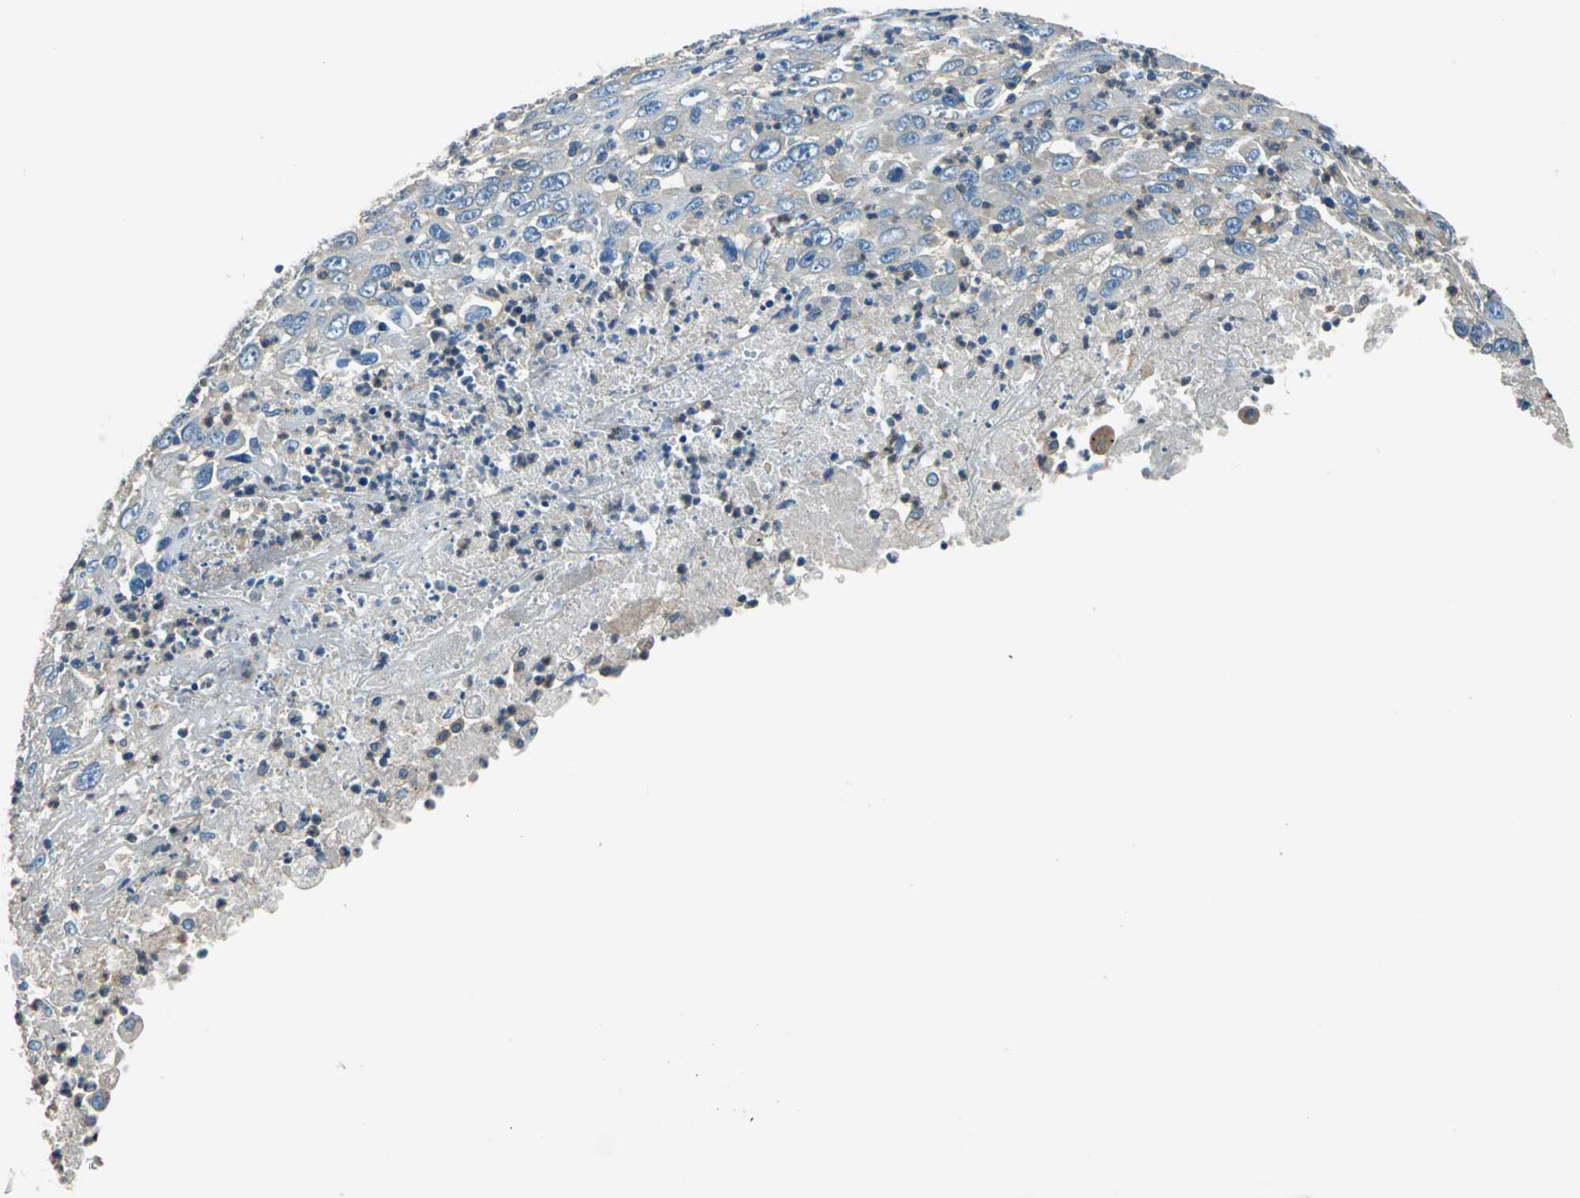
{"staining": {"intensity": "negative", "quantity": "none", "location": "none"}, "tissue": "melanoma", "cell_type": "Tumor cells", "image_type": "cancer", "snomed": [{"axis": "morphology", "description": "Malignant melanoma, Metastatic site"}, {"axis": "topography", "description": "Skin"}], "caption": "Tumor cells are negative for protein expression in human melanoma.", "gene": "PRKCA", "patient": {"sex": "female", "age": 56}}